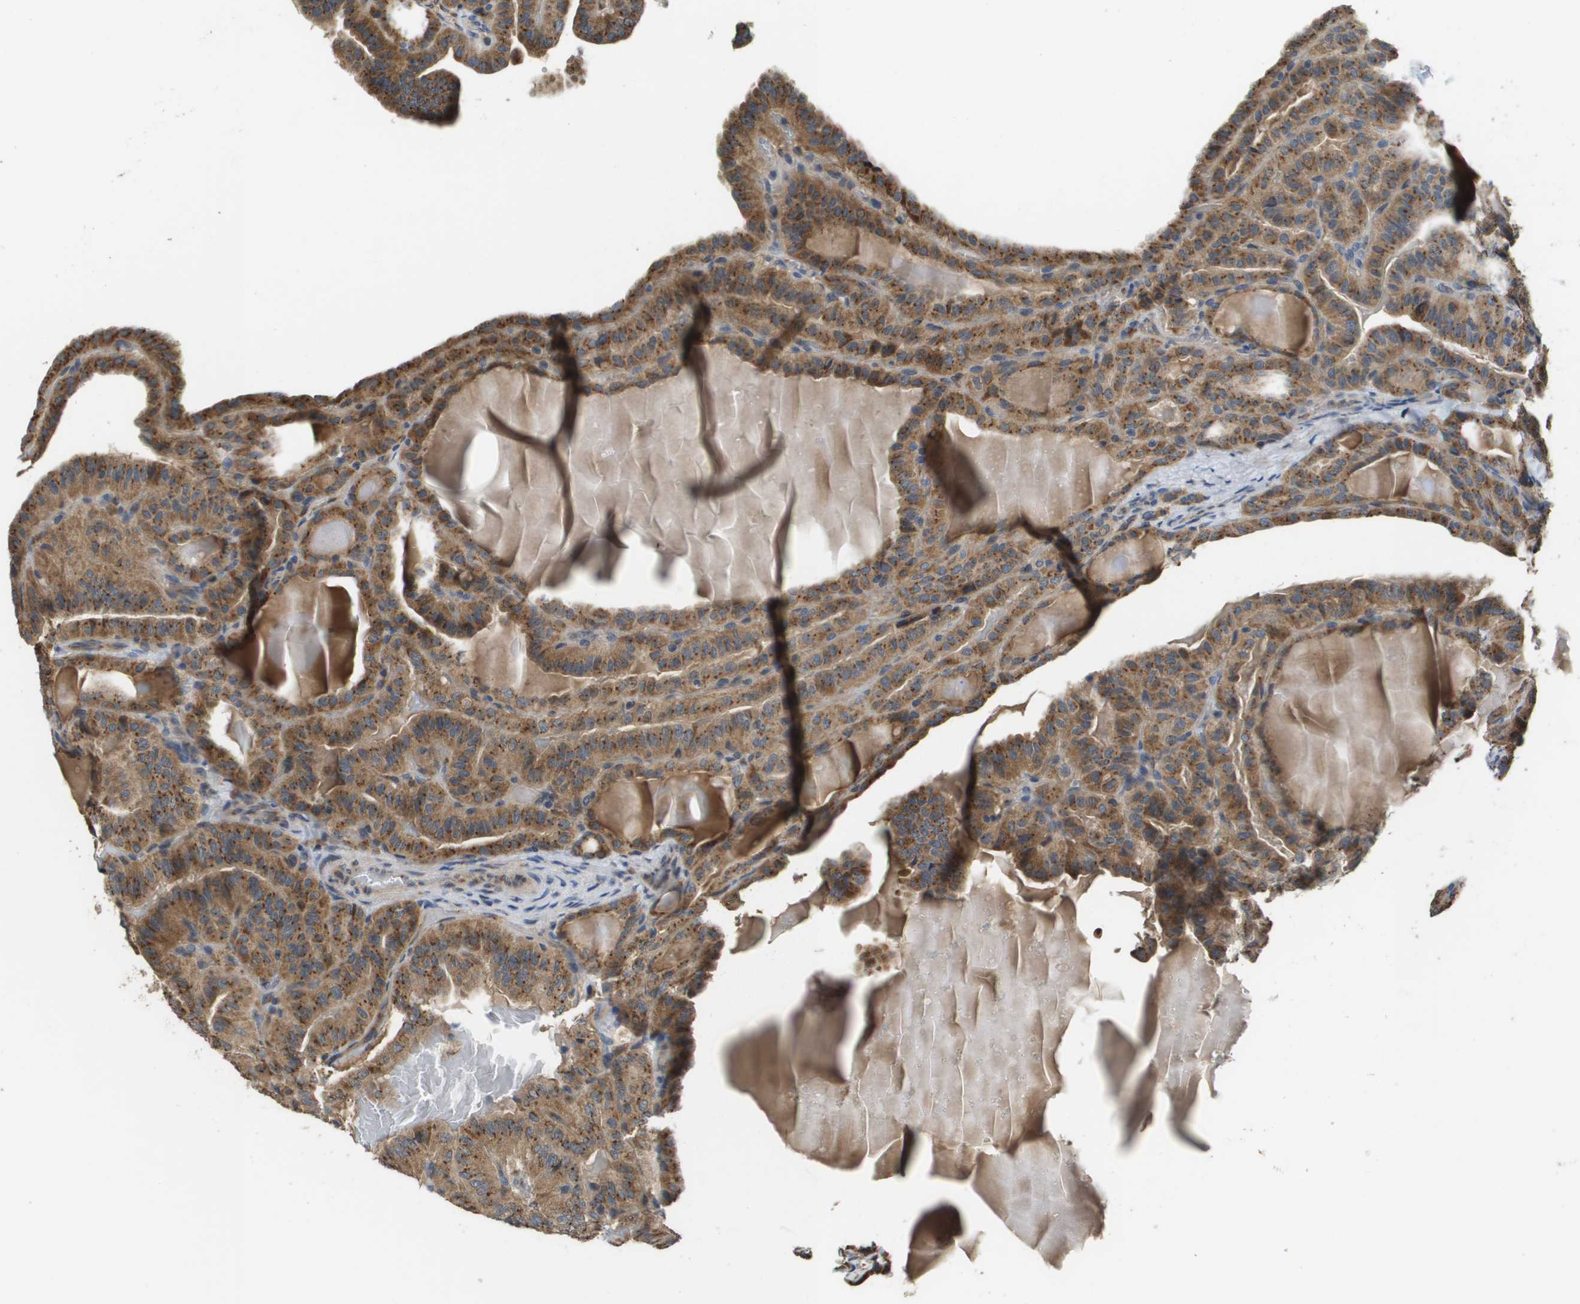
{"staining": {"intensity": "moderate", "quantity": ">75%", "location": "cytoplasmic/membranous"}, "tissue": "thyroid cancer", "cell_type": "Tumor cells", "image_type": "cancer", "snomed": [{"axis": "morphology", "description": "Papillary adenocarcinoma, NOS"}, {"axis": "topography", "description": "Thyroid gland"}], "caption": "Thyroid papillary adenocarcinoma stained for a protein displays moderate cytoplasmic/membranous positivity in tumor cells.", "gene": "PCK1", "patient": {"sex": "male", "age": 77}}